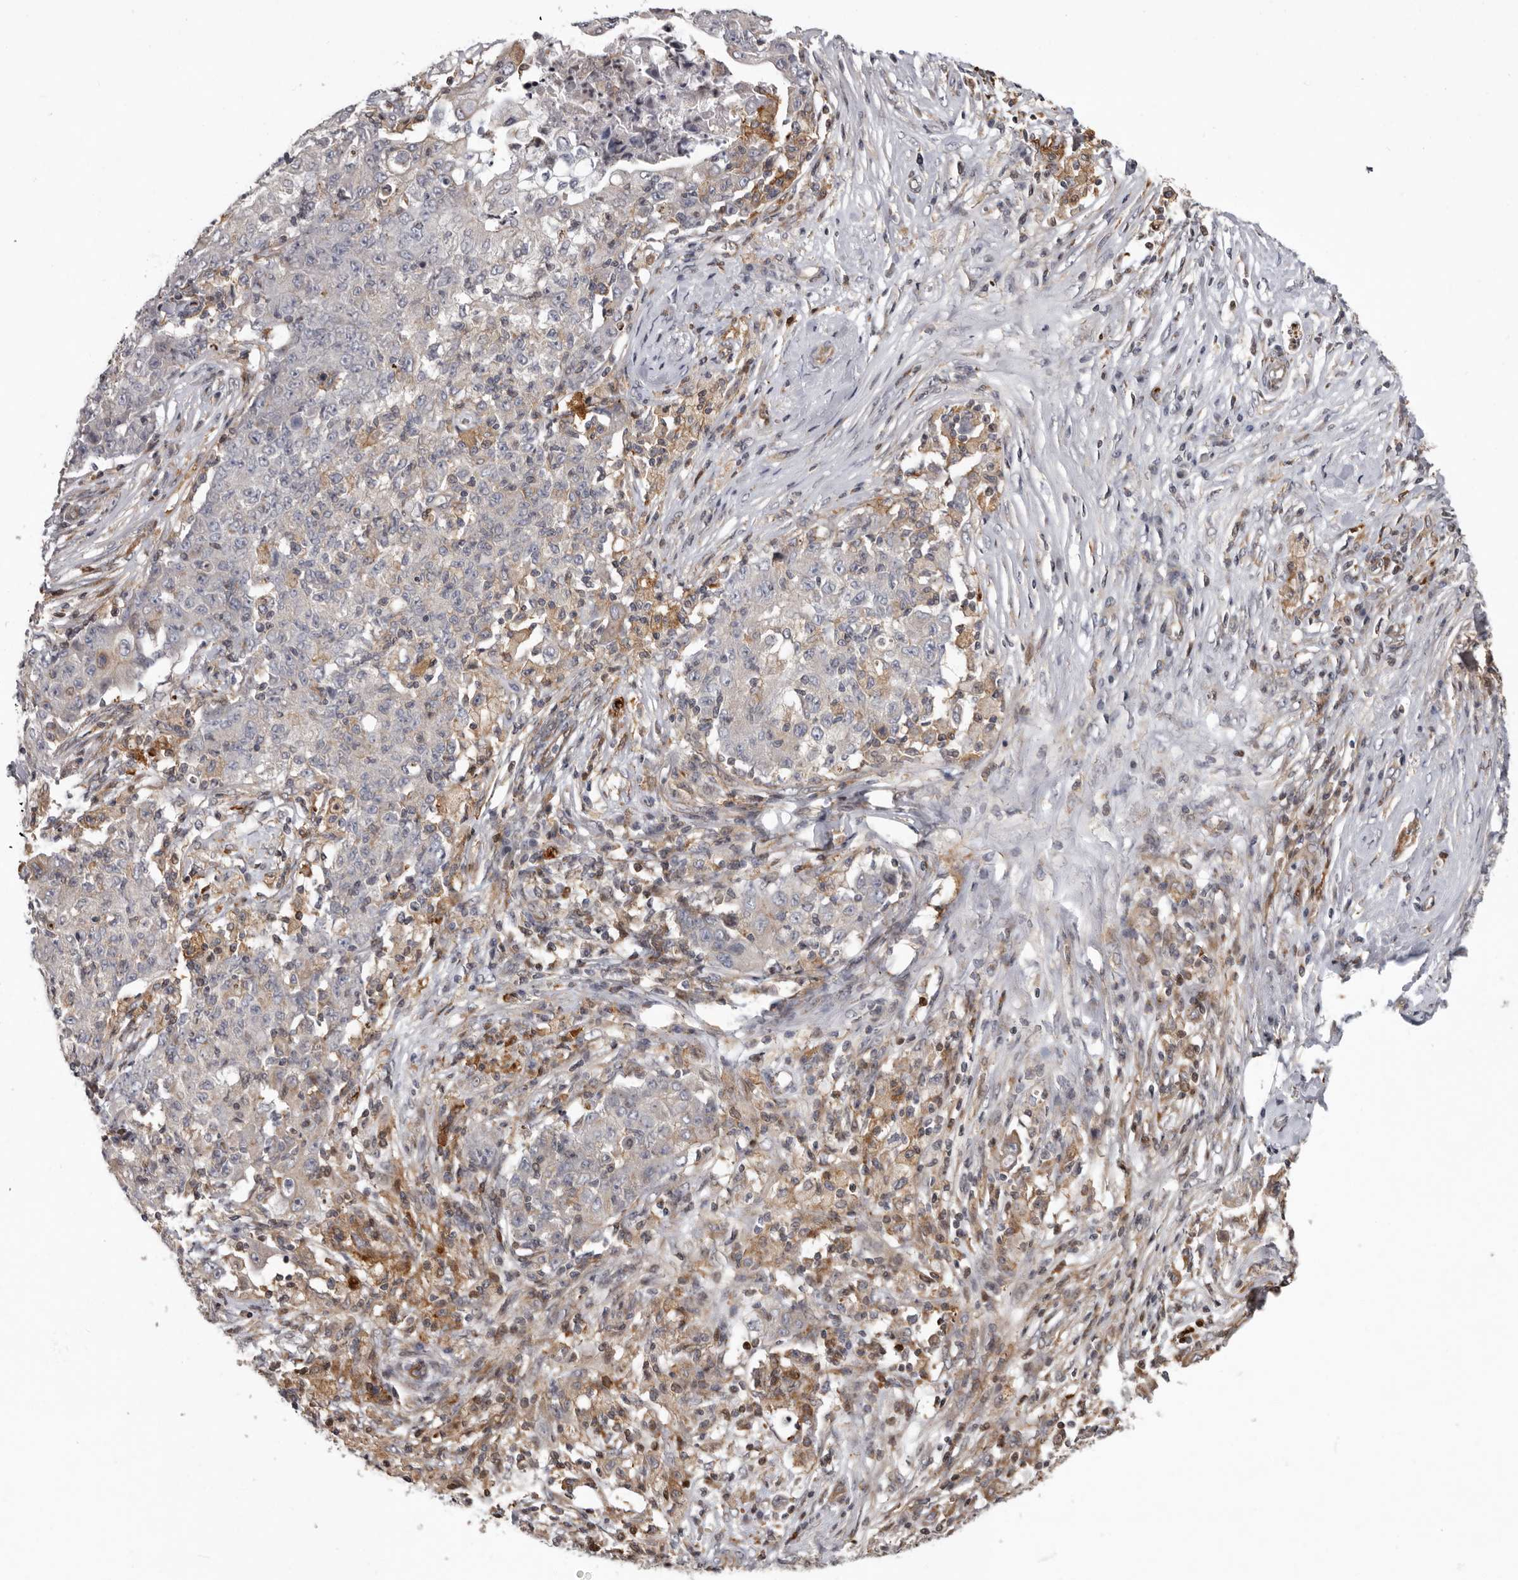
{"staining": {"intensity": "negative", "quantity": "none", "location": "none"}, "tissue": "ovarian cancer", "cell_type": "Tumor cells", "image_type": "cancer", "snomed": [{"axis": "morphology", "description": "Carcinoma, endometroid"}, {"axis": "topography", "description": "Ovary"}], "caption": "Immunohistochemical staining of ovarian cancer shows no significant expression in tumor cells.", "gene": "FGFR4", "patient": {"sex": "female", "age": 42}}